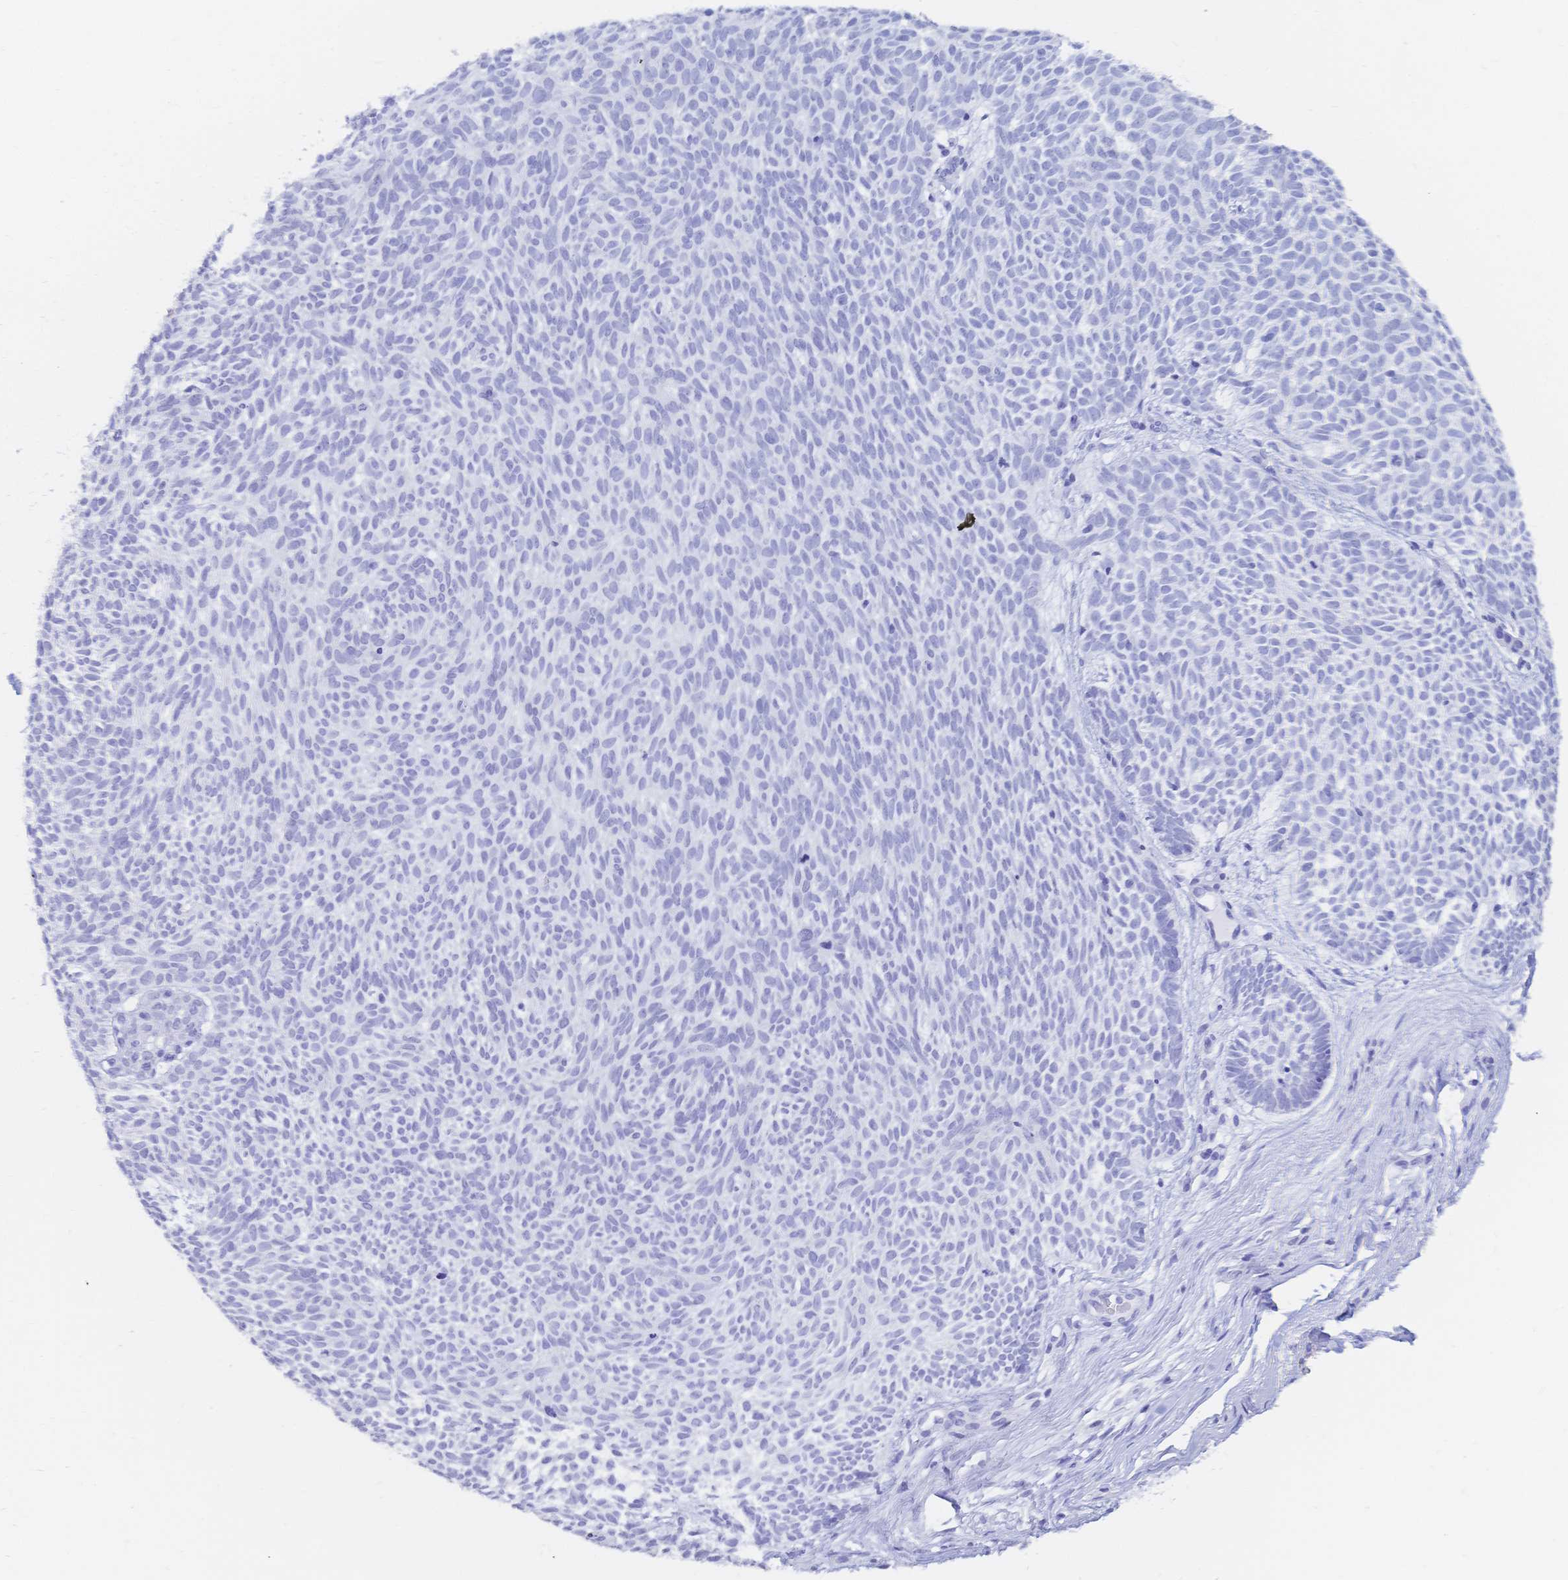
{"staining": {"intensity": "negative", "quantity": "none", "location": "none"}, "tissue": "skin cancer", "cell_type": "Tumor cells", "image_type": "cancer", "snomed": [{"axis": "morphology", "description": "Basal cell carcinoma"}, {"axis": "topography", "description": "Skin"}], "caption": "IHC of human skin cancer exhibits no positivity in tumor cells.", "gene": "MEP1B", "patient": {"sex": "male", "age": 89}}